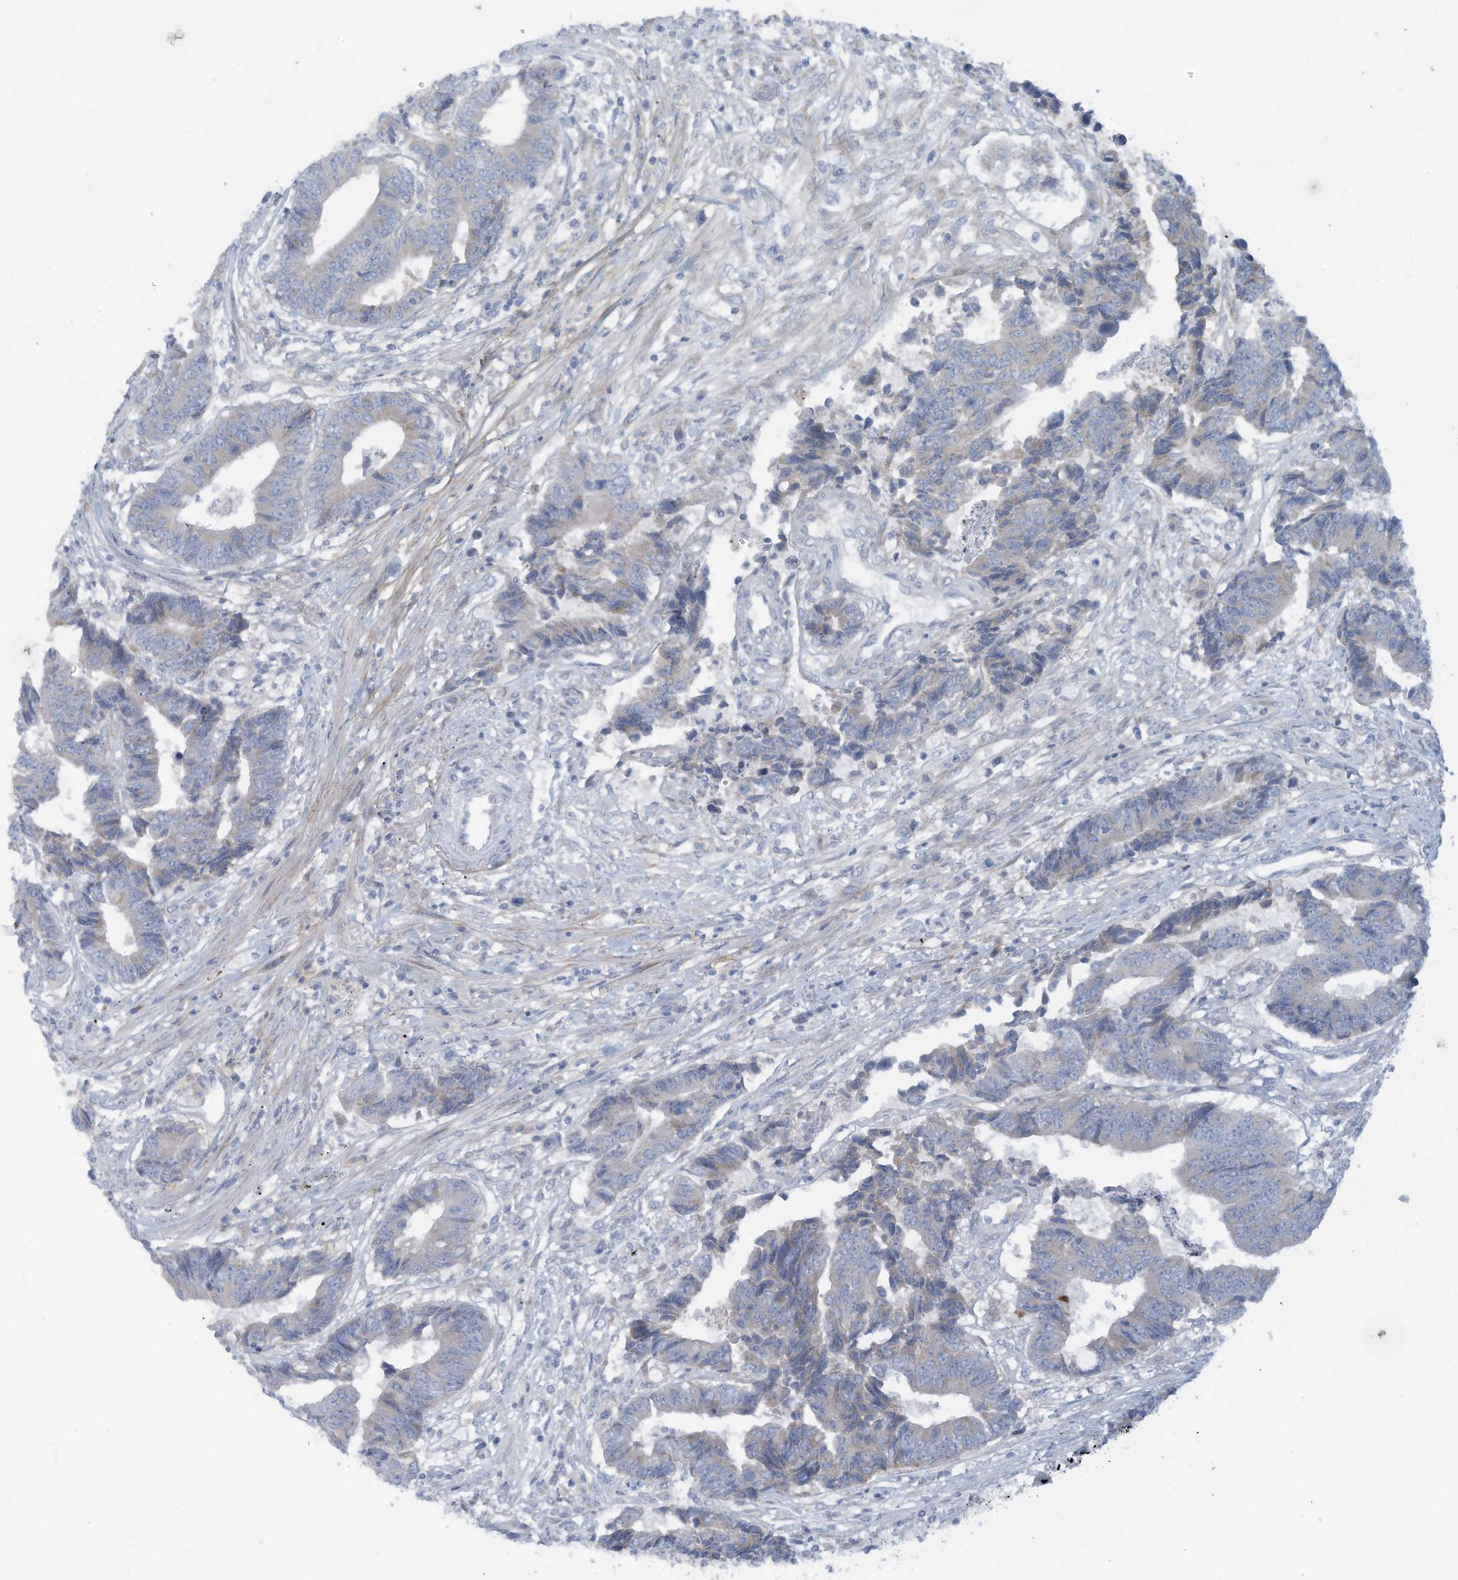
{"staining": {"intensity": "negative", "quantity": "none", "location": "none"}, "tissue": "colorectal cancer", "cell_type": "Tumor cells", "image_type": "cancer", "snomed": [{"axis": "morphology", "description": "Adenocarcinoma, NOS"}, {"axis": "topography", "description": "Rectum"}], "caption": "Tumor cells are negative for protein expression in human colorectal cancer (adenocarcinoma).", "gene": "TRMT2B", "patient": {"sex": "male", "age": 84}}